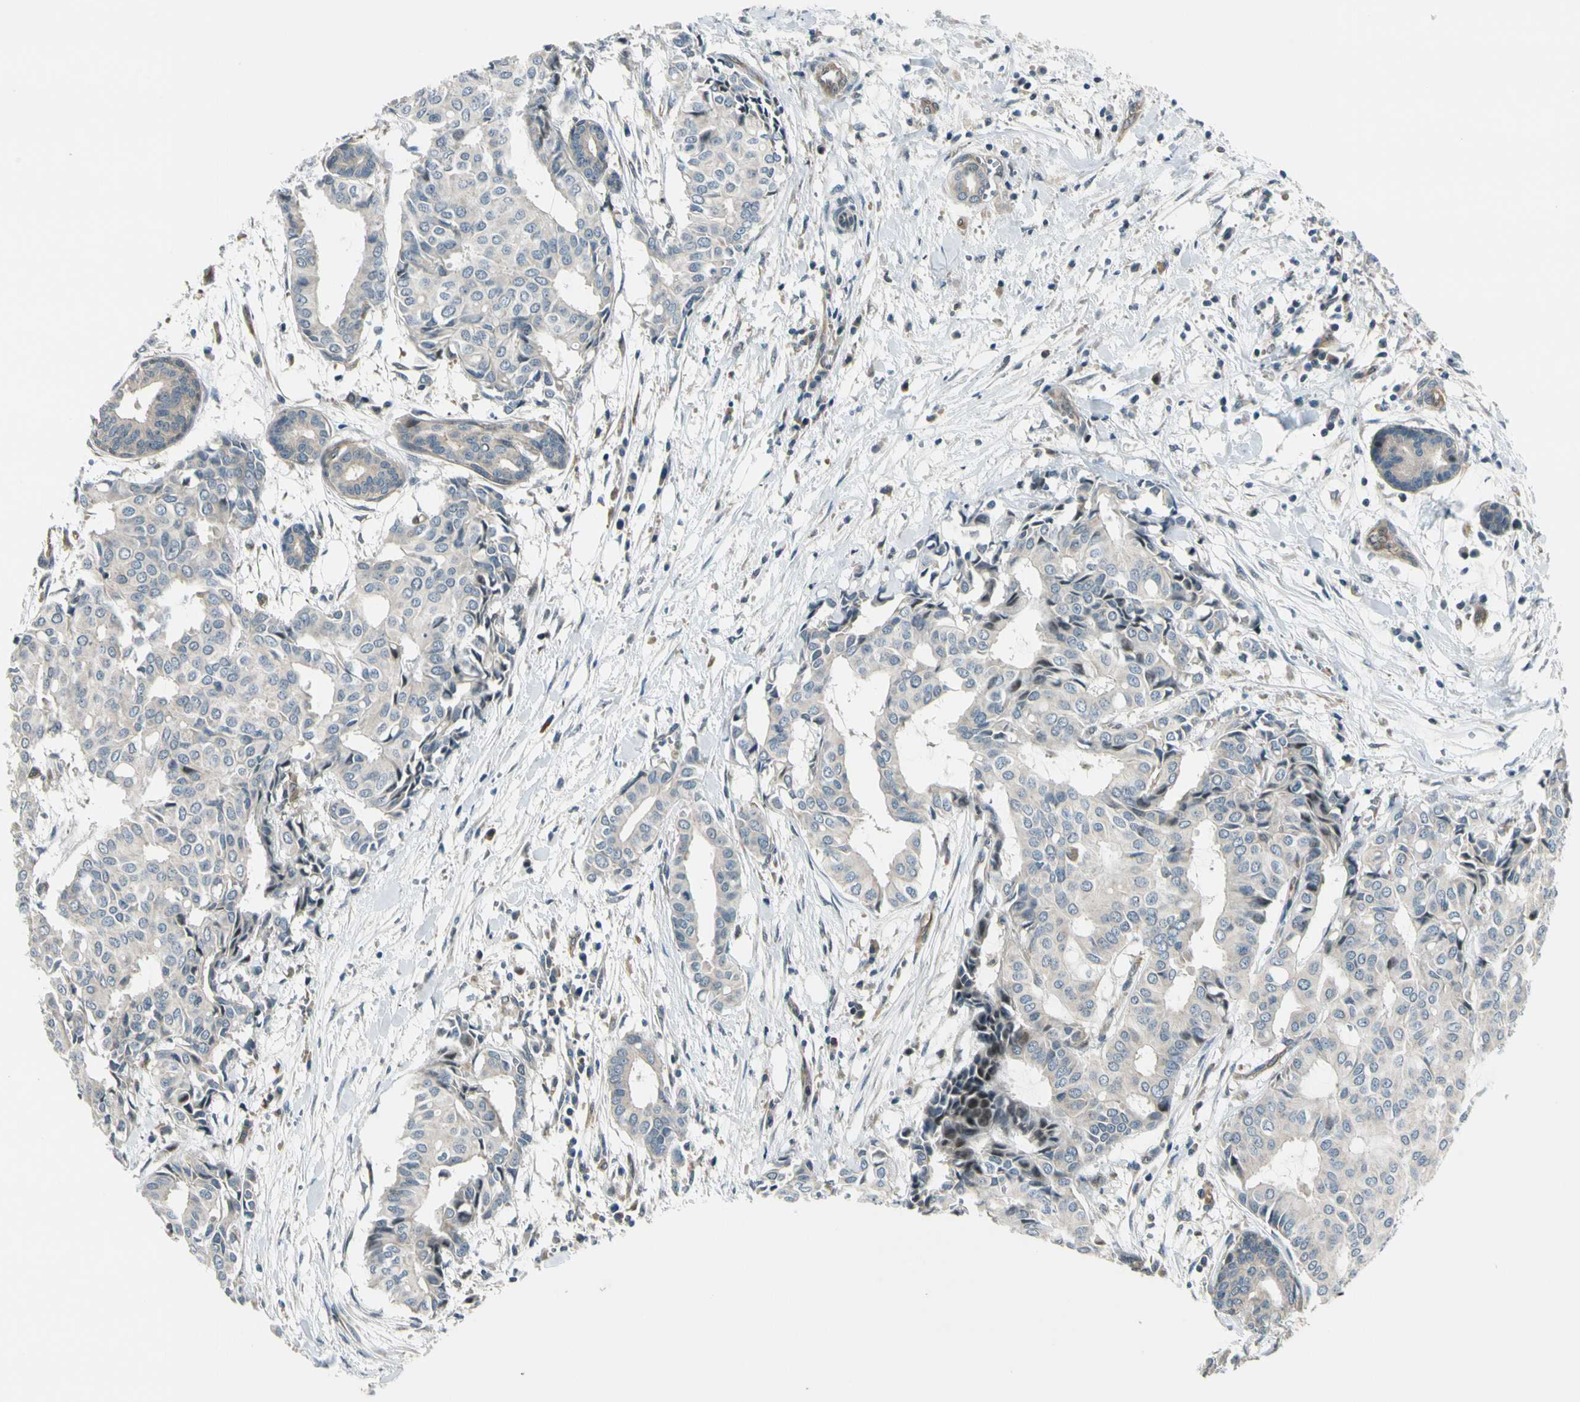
{"staining": {"intensity": "weak", "quantity": "<25%", "location": "cytoplasmic/membranous"}, "tissue": "head and neck cancer", "cell_type": "Tumor cells", "image_type": "cancer", "snomed": [{"axis": "morphology", "description": "Adenocarcinoma, NOS"}, {"axis": "topography", "description": "Salivary gland"}, {"axis": "topography", "description": "Head-Neck"}], "caption": "An image of head and neck cancer (adenocarcinoma) stained for a protein reveals no brown staining in tumor cells. (IHC, brightfield microscopy, high magnification).", "gene": "SVBP", "patient": {"sex": "female", "age": 59}}